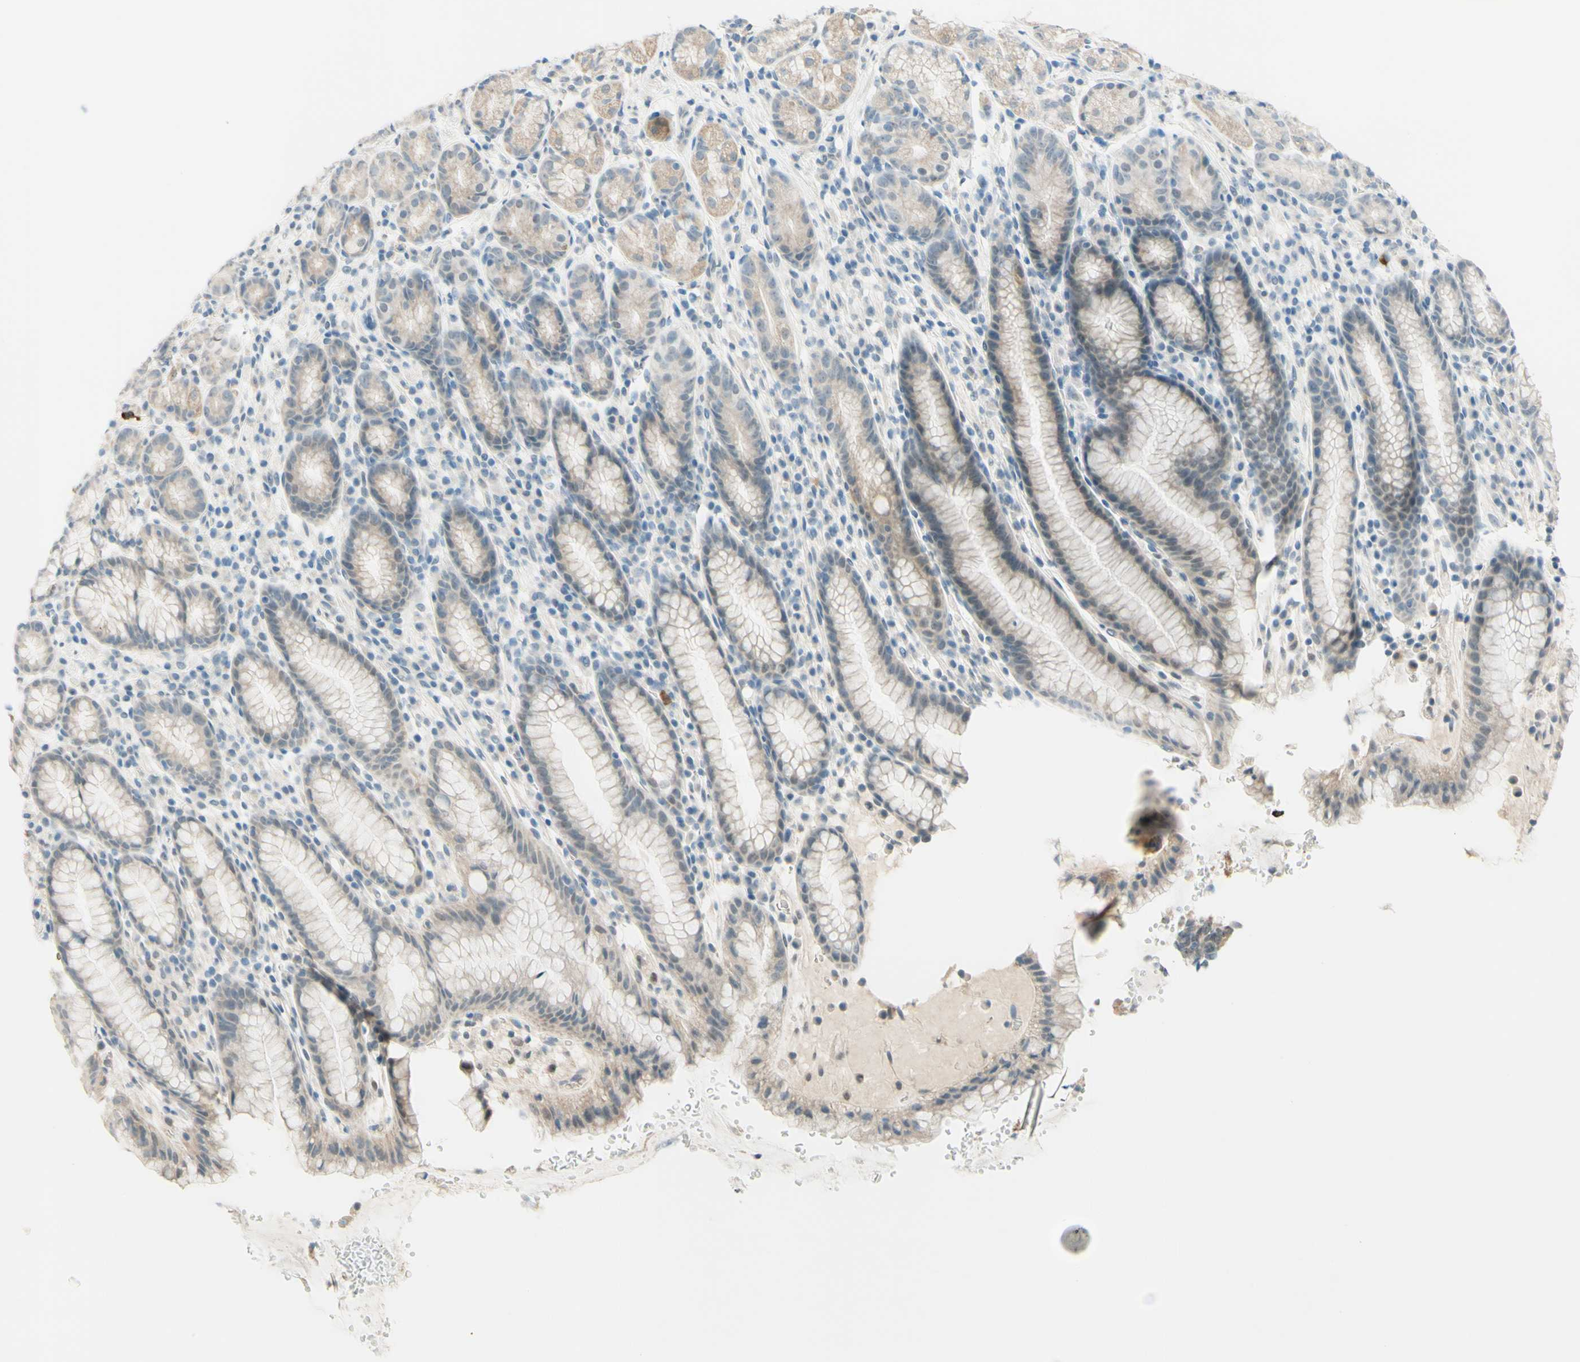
{"staining": {"intensity": "weak", "quantity": "25%-75%", "location": "cytoplasmic/membranous"}, "tissue": "stomach", "cell_type": "Glandular cells", "image_type": "normal", "snomed": [{"axis": "morphology", "description": "Normal tissue, NOS"}, {"axis": "topography", "description": "Stomach, lower"}], "caption": "Unremarkable stomach was stained to show a protein in brown. There is low levels of weak cytoplasmic/membranous staining in approximately 25%-75% of glandular cells.", "gene": "JPH1", "patient": {"sex": "male", "age": 52}}